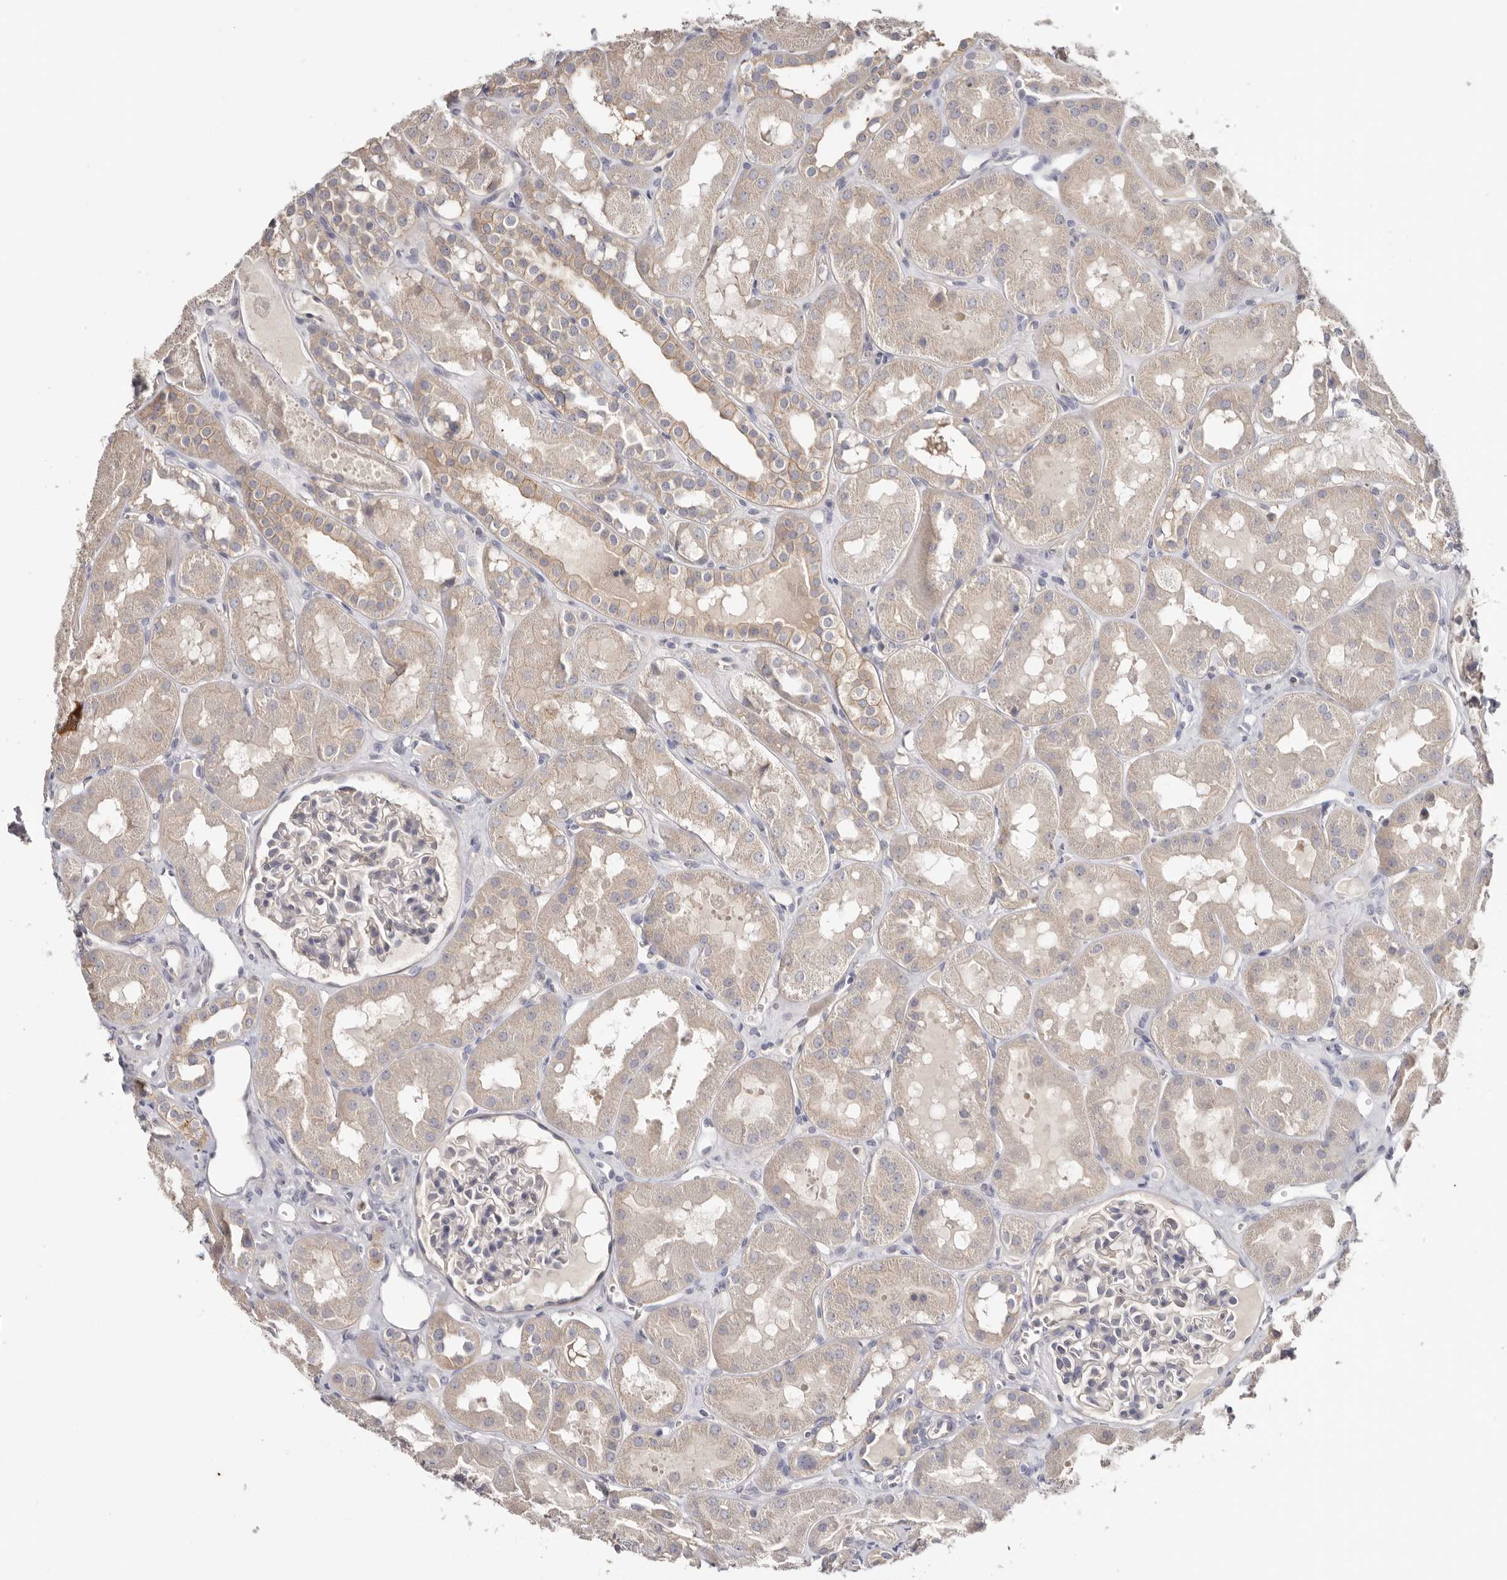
{"staining": {"intensity": "negative", "quantity": "none", "location": "none"}, "tissue": "kidney", "cell_type": "Cells in glomeruli", "image_type": "normal", "snomed": [{"axis": "morphology", "description": "Normal tissue, NOS"}, {"axis": "topography", "description": "Kidney"}], "caption": "Cells in glomeruli show no significant protein expression in normal kidney. The staining is performed using DAB (3,3'-diaminobenzidine) brown chromogen with nuclei counter-stained in using hematoxylin.", "gene": "S100A14", "patient": {"sex": "male", "age": 16}}